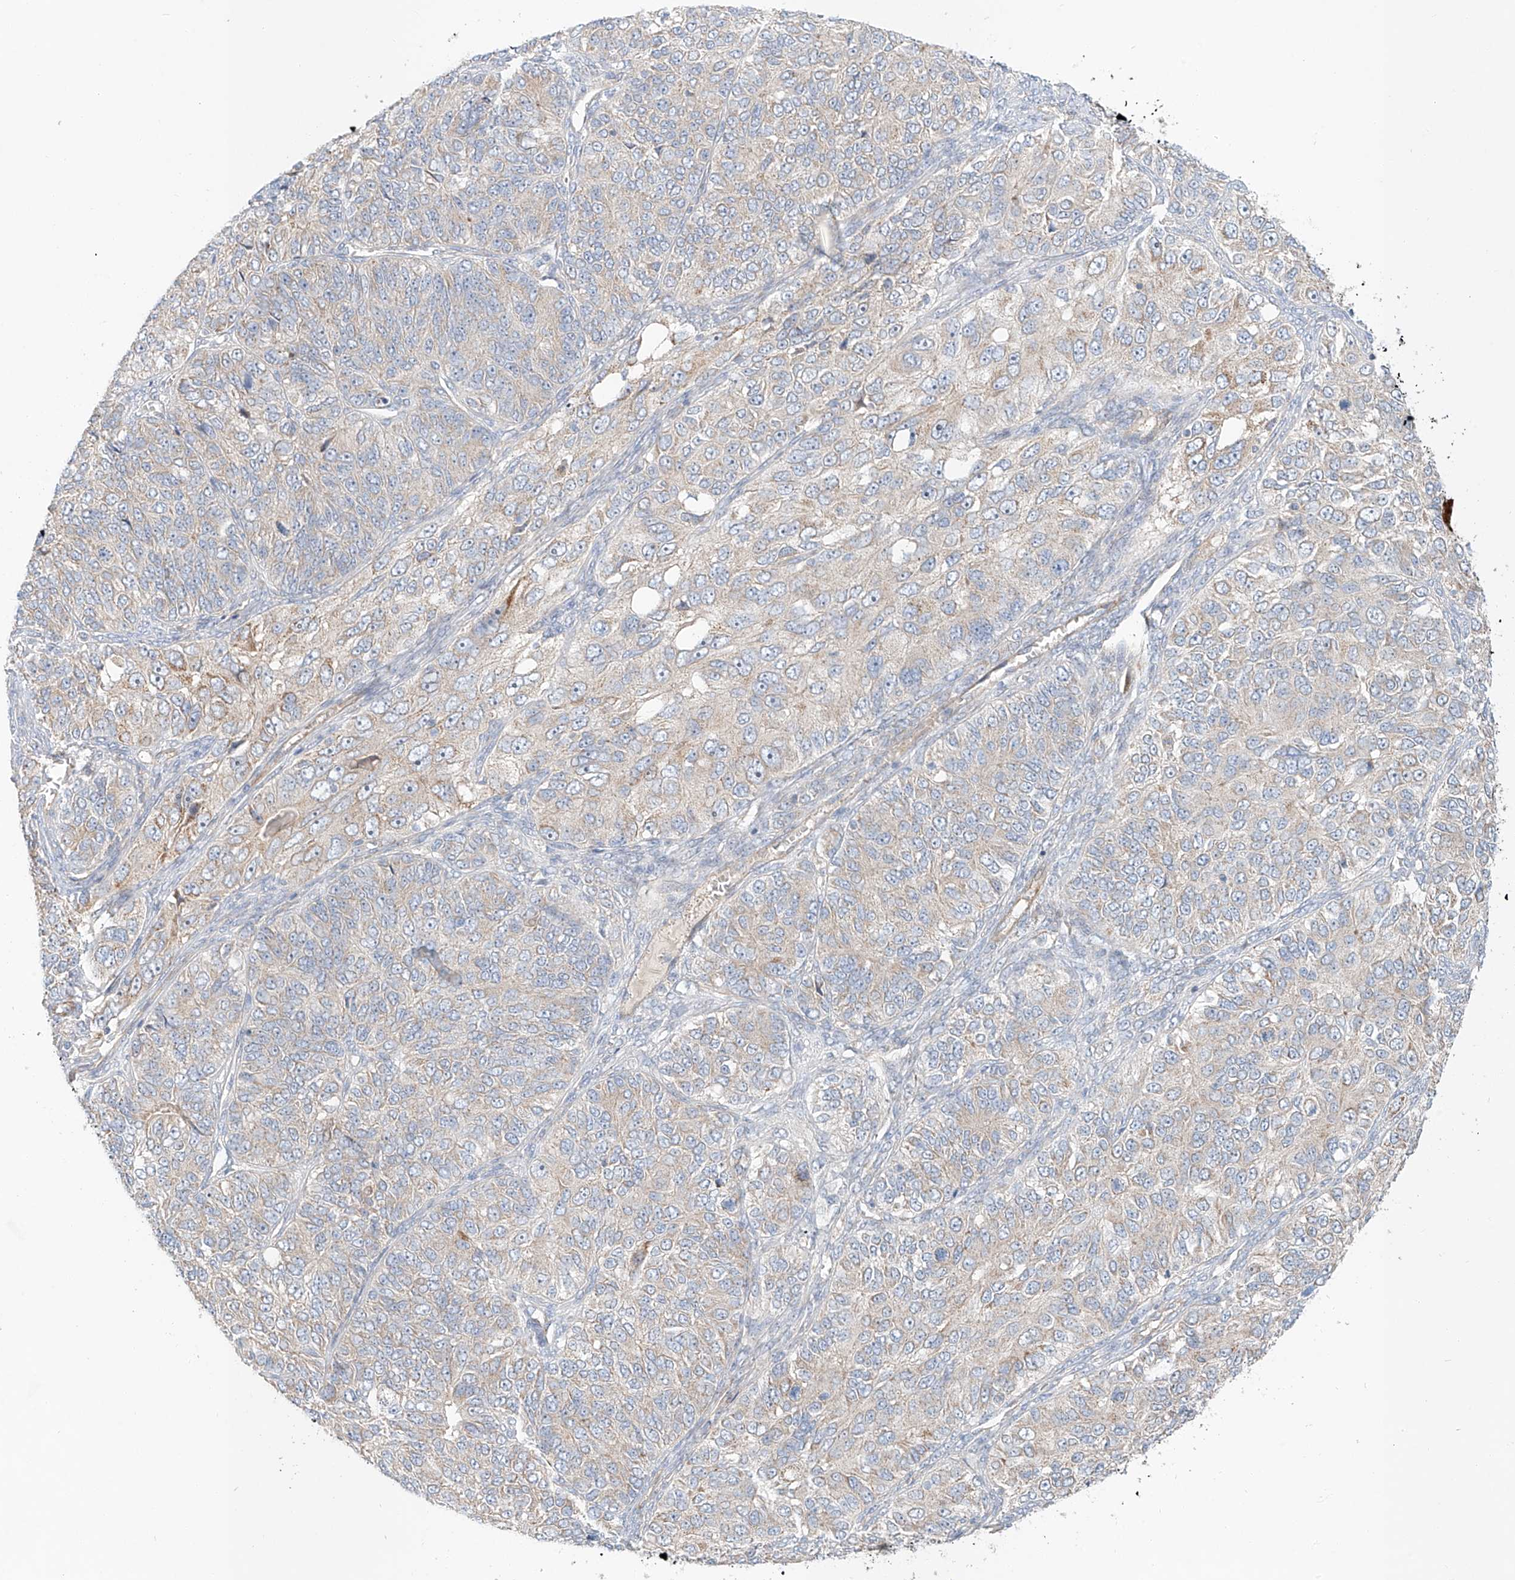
{"staining": {"intensity": "weak", "quantity": "<25%", "location": "cytoplasmic/membranous"}, "tissue": "ovarian cancer", "cell_type": "Tumor cells", "image_type": "cancer", "snomed": [{"axis": "morphology", "description": "Carcinoma, endometroid"}, {"axis": "topography", "description": "Ovary"}], "caption": "Protein analysis of endometroid carcinoma (ovarian) reveals no significant expression in tumor cells.", "gene": "AJM1", "patient": {"sex": "female", "age": 51}}